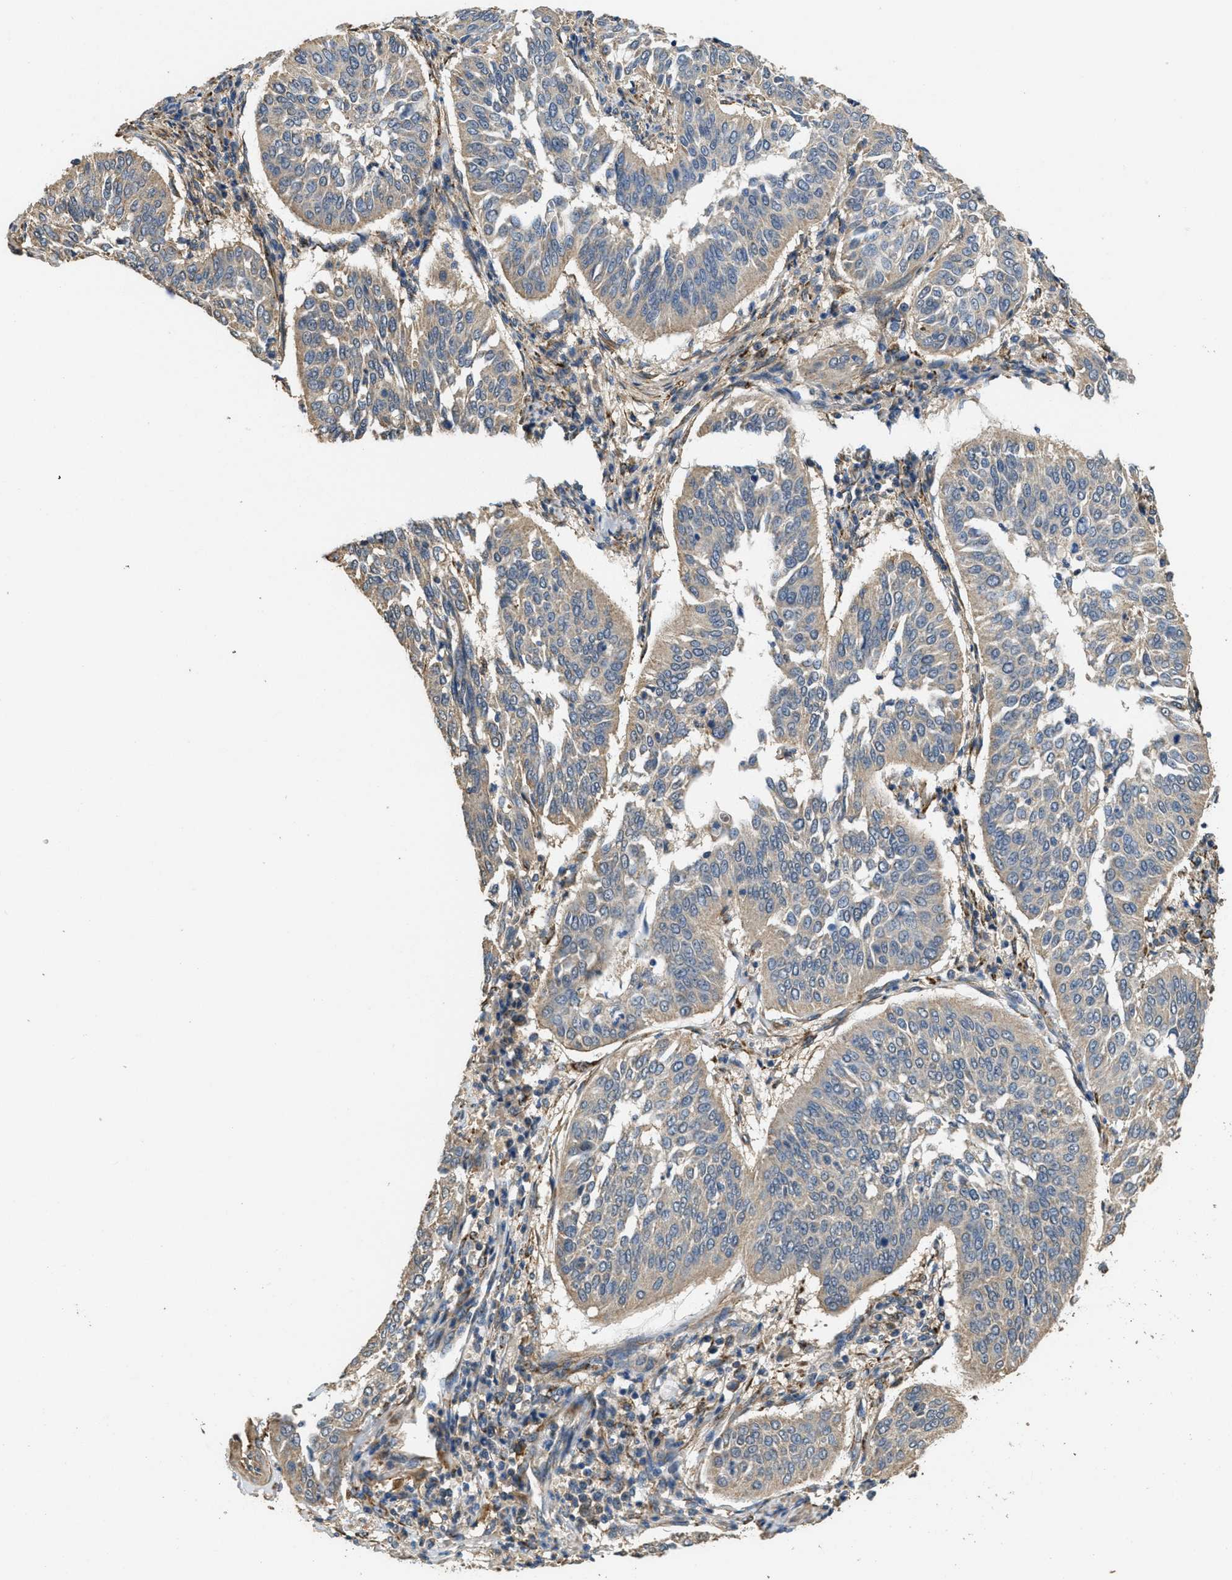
{"staining": {"intensity": "weak", "quantity": "<25%", "location": "cytoplasmic/membranous"}, "tissue": "cervical cancer", "cell_type": "Tumor cells", "image_type": "cancer", "snomed": [{"axis": "morphology", "description": "Normal tissue, NOS"}, {"axis": "morphology", "description": "Squamous cell carcinoma, NOS"}, {"axis": "topography", "description": "Cervix"}], "caption": "A histopathology image of cervical cancer stained for a protein exhibits no brown staining in tumor cells.", "gene": "THBS2", "patient": {"sex": "female", "age": 39}}